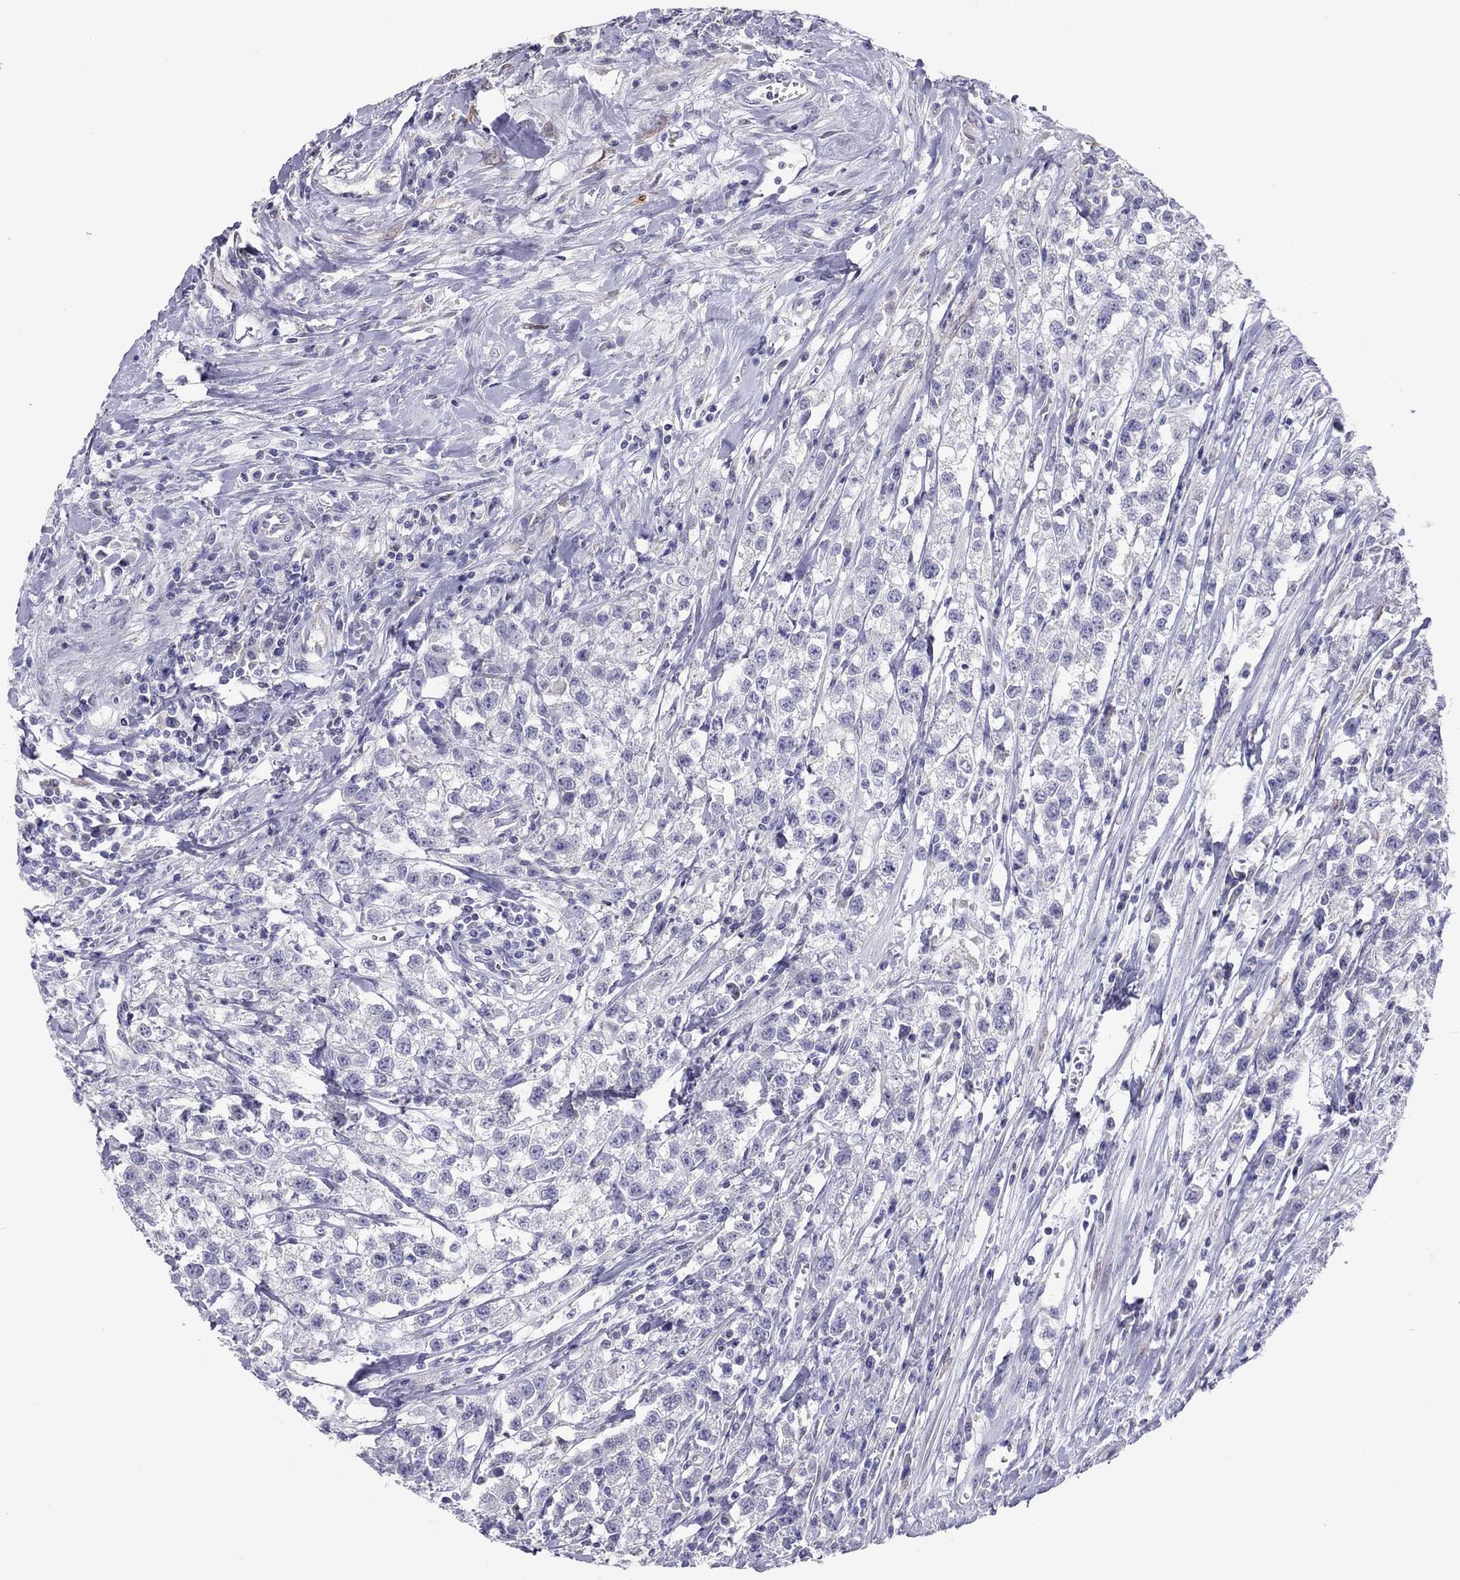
{"staining": {"intensity": "negative", "quantity": "none", "location": "none"}, "tissue": "testis cancer", "cell_type": "Tumor cells", "image_type": "cancer", "snomed": [{"axis": "morphology", "description": "Seminoma, NOS"}, {"axis": "topography", "description": "Testis"}], "caption": "Histopathology image shows no significant protein staining in tumor cells of testis cancer.", "gene": "ADORA2A", "patient": {"sex": "male", "age": 59}}